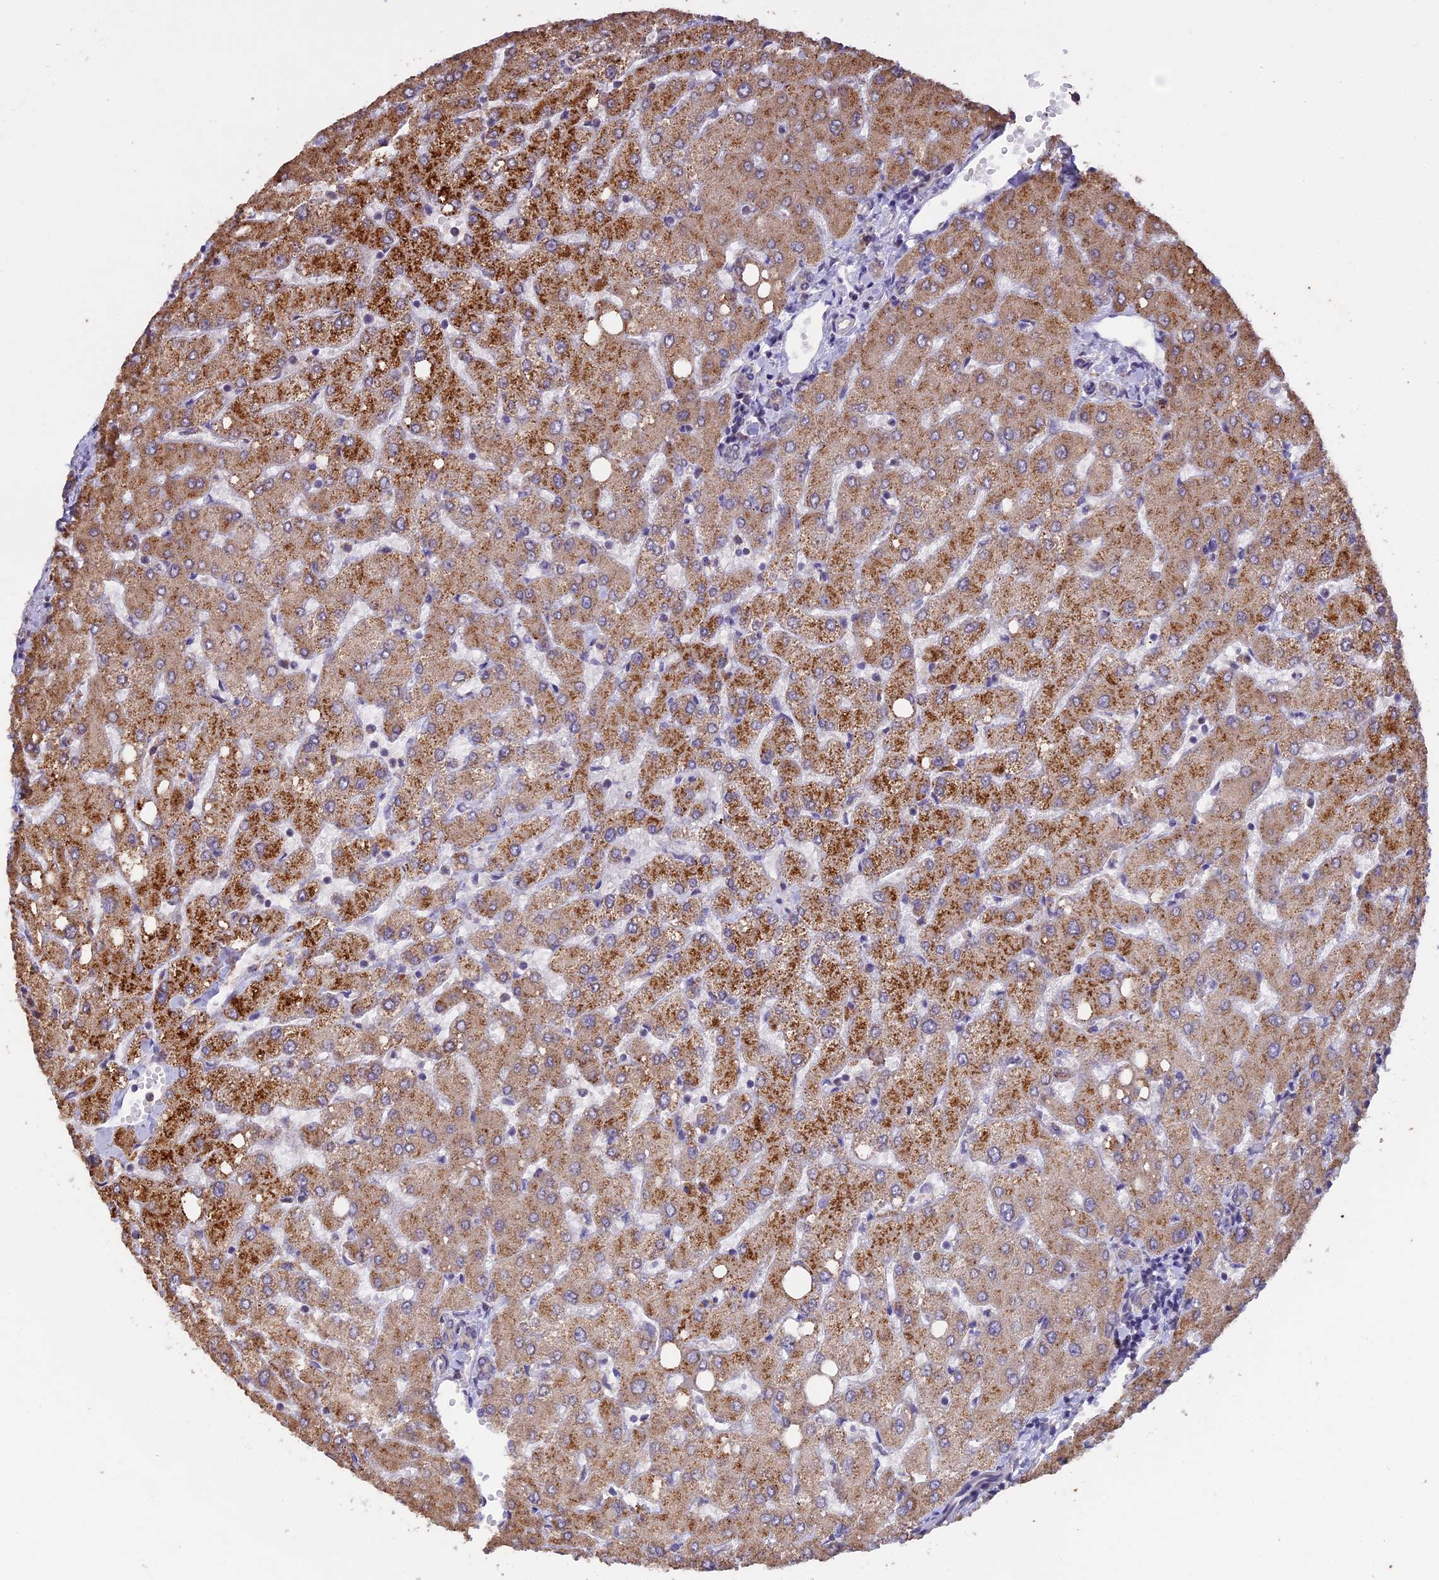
{"staining": {"intensity": "weak", "quantity": "<25%", "location": "cytoplasmic/membranous"}, "tissue": "liver", "cell_type": "Cholangiocytes", "image_type": "normal", "snomed": [{"axis": "morphology", "description": "Normal tissue, NOS"}, {"axis": "topography", "description": "Liver"}], "caption": "Cholangiocytes show no significant expression in unremarkable liver. The staining was performed using DAB to visualize the protein expression in brown, while the nuclei were stained in blue with hematoxylin (Magnification: 20x).", "gene": "DMRTA2", "patient": {"sex": "female", "age": 54}}